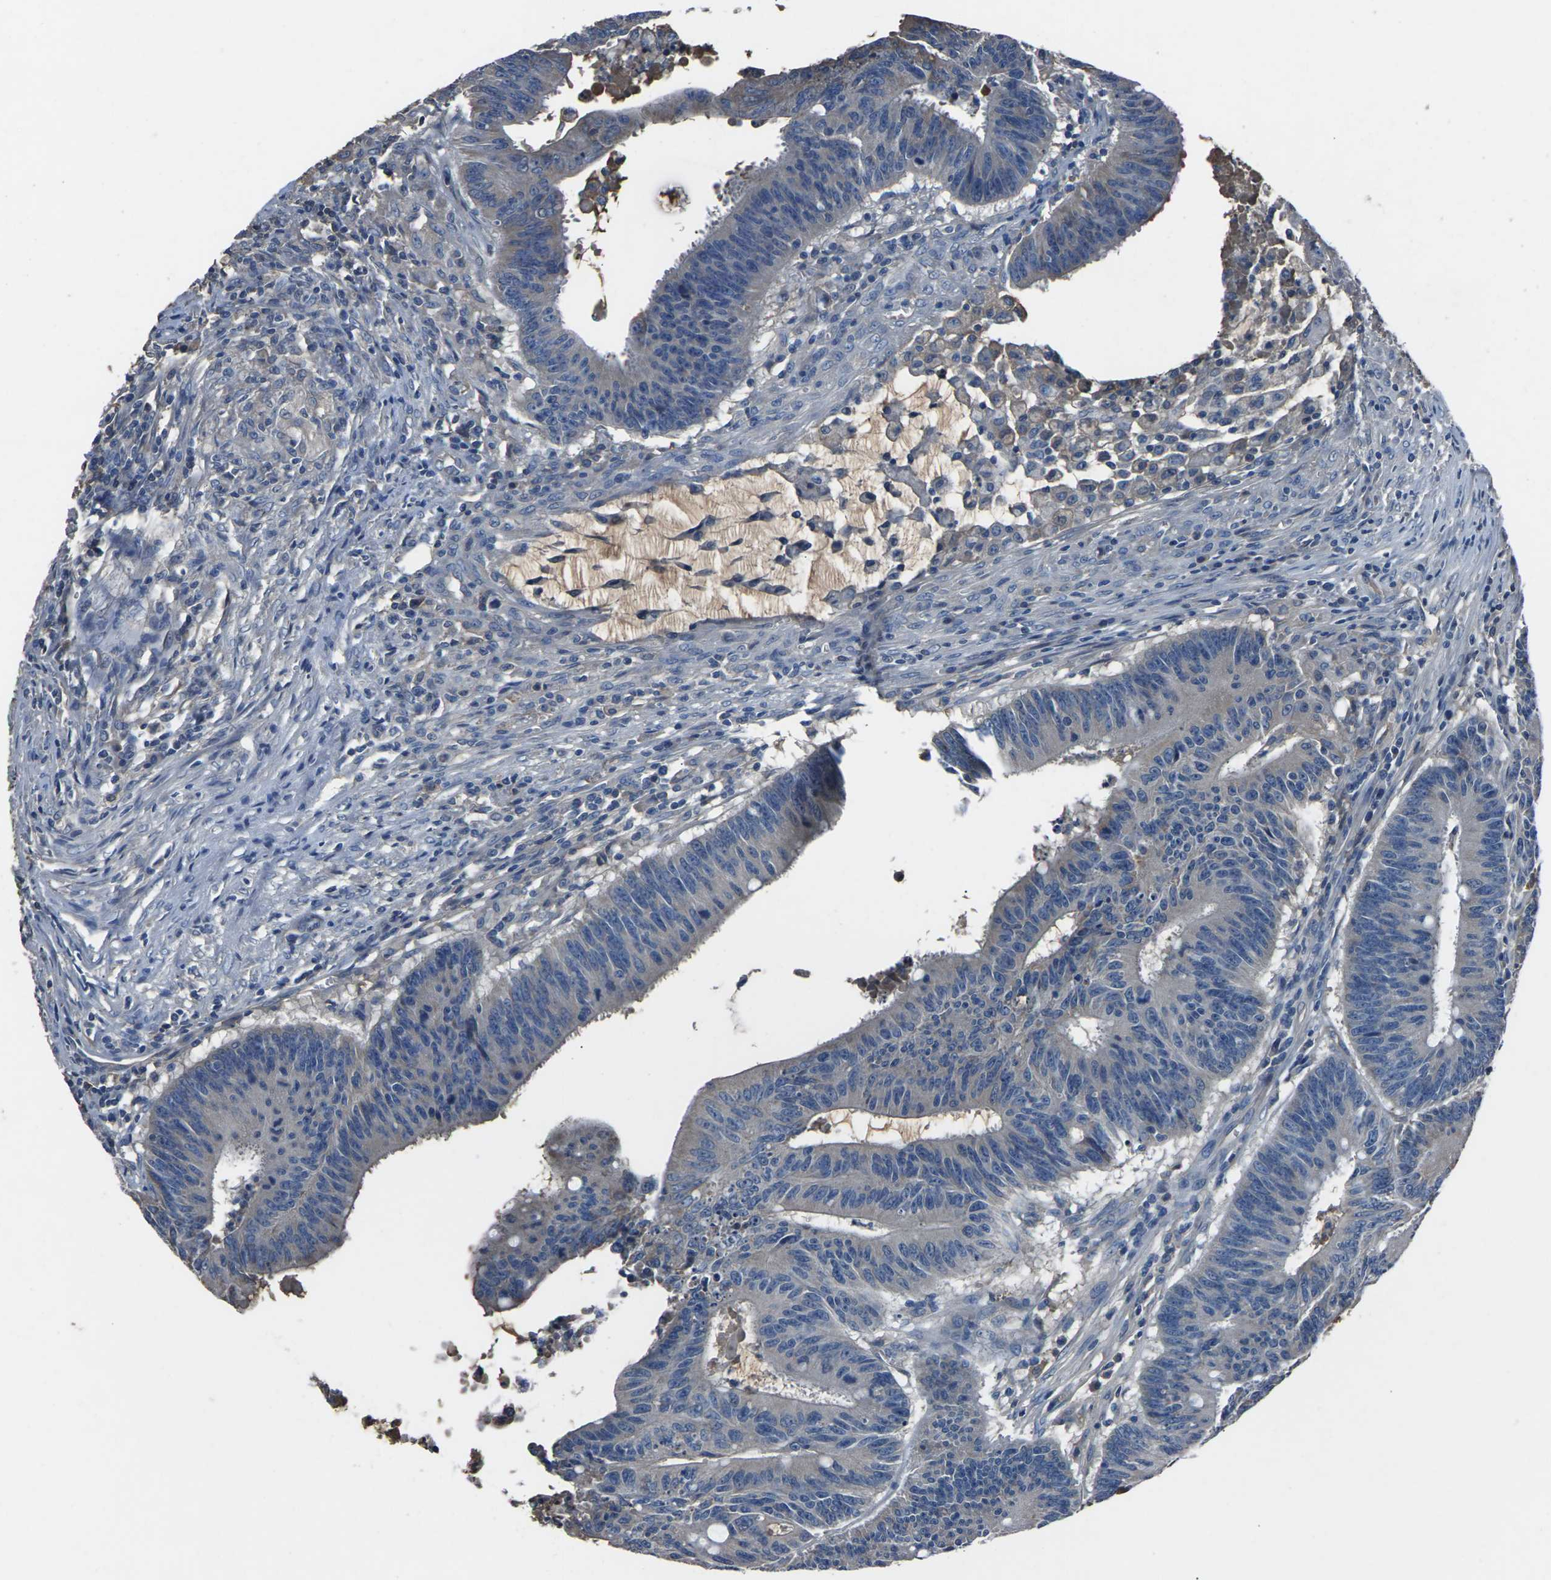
{"staining": {"intensity": "negative", "quantity": "none", "location": "none"}, "tissue": "colorectal cancer", "cell_type": "Tumor cells", "image_type": "cancer", "snomed": [{"axis": "morphology", "description": "Adenocarcinoma, NOS"}, {"axis": "topography", "description": "Colon"}], "caption": "Photomicrograph shows no protein expression in tumor cells of colorectal cancer (adenocarcinoma) tissue.", "gene": "LEP", "patient": {"sex": "male", "age": 45}}